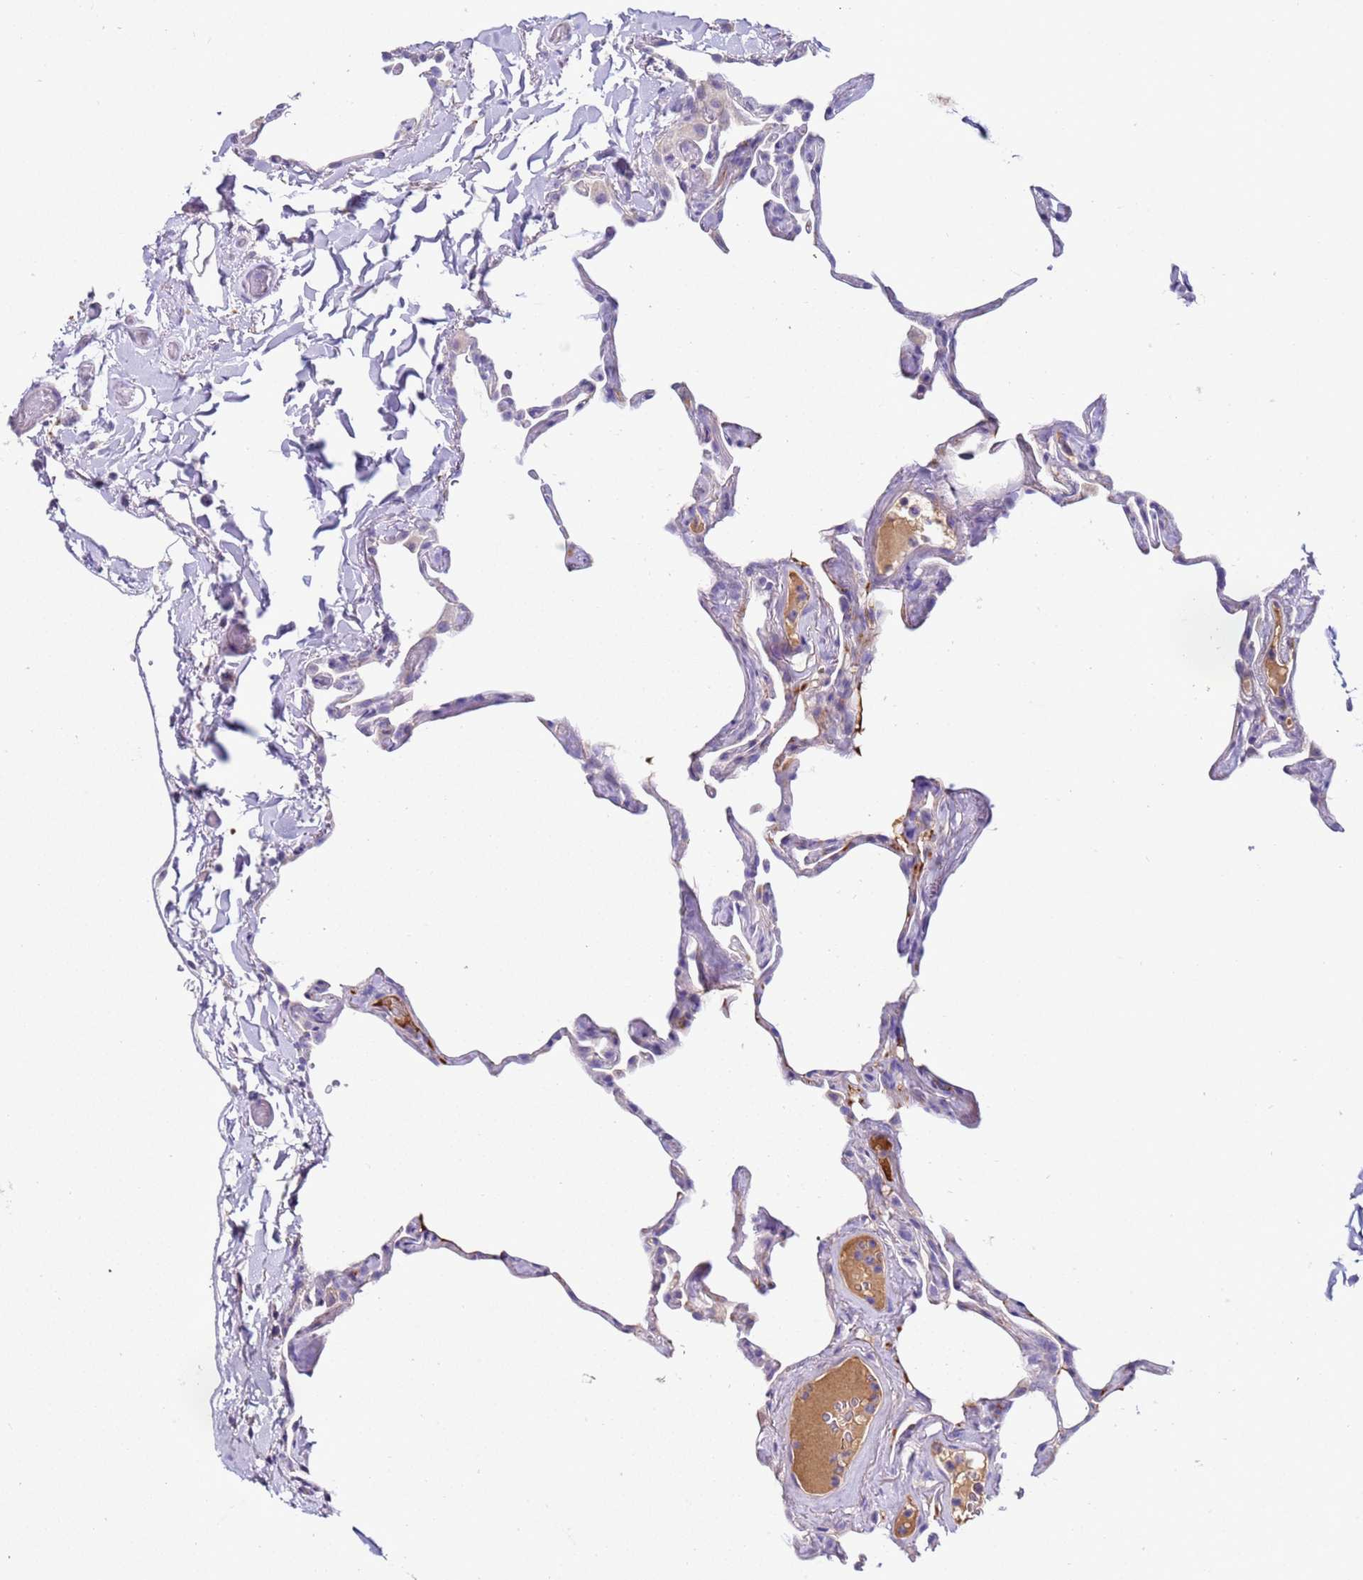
{"staining": {"intensity": "negative", "quantity": "none", "location": "none"}, "tissue": "lung", "cell_type": "Alveolar cells", "image_type": "normal", "snomed": [{"axis": "morphology", "description": "Normal tissue, NOS"}, {"axis": "topography", "description": "Lung"}], "caption": "Immunohistochemistry (IHC) histopathology image of benign lung: human lung stained with DAB (3,3'-diaminobenzidine) displays no significant protein expression in alveolar cells. (Brightfield microscopy of DAB immunohistochemistry (IHC) at high magnification).", "gene": "TRIM51G", "patient": {"sex": "male", "age": 65}}